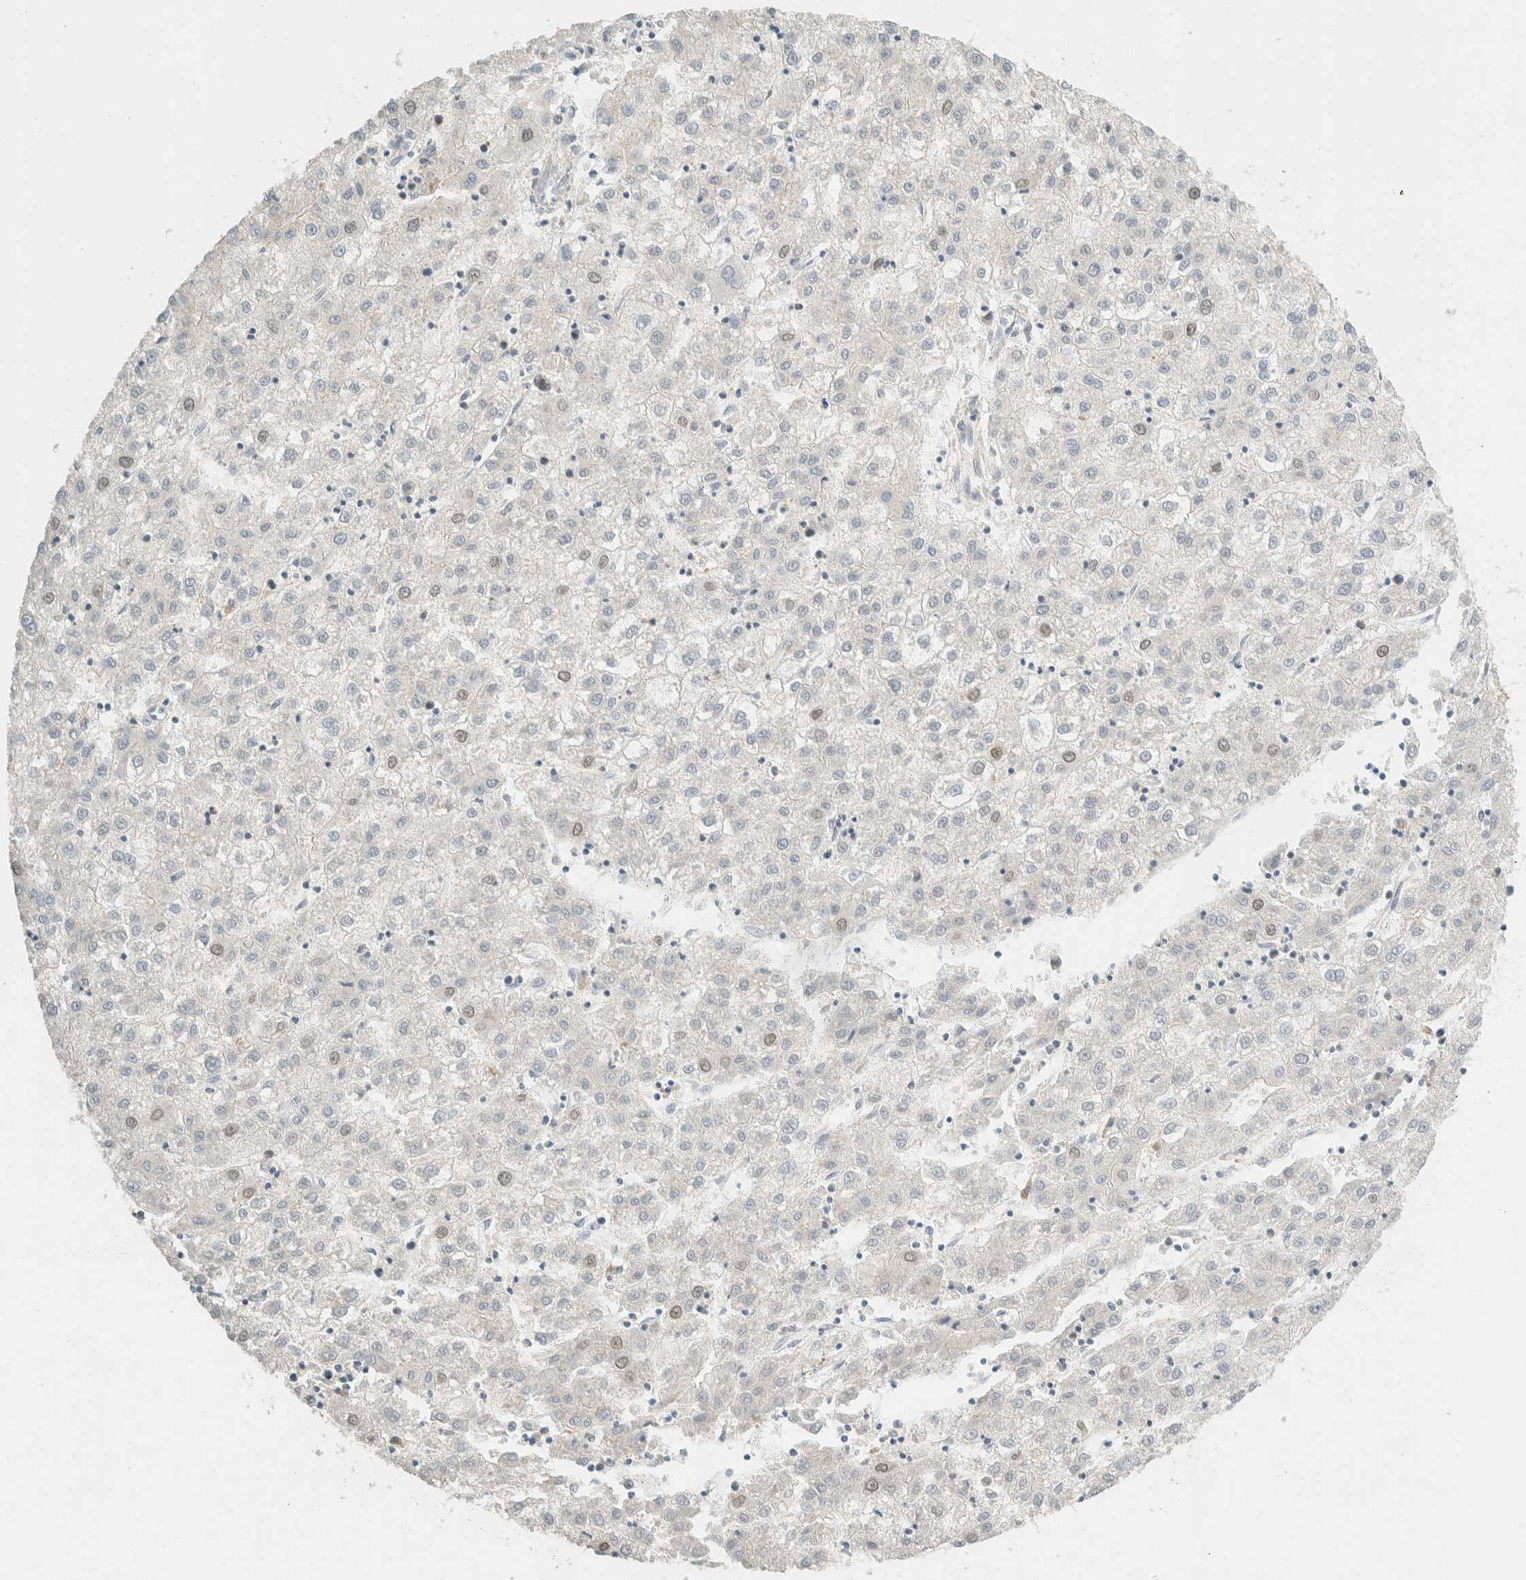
{"staining": {"intensity": "negative", "quantity": "none", "location": "none"}, "tissue": "liver cancer", "cell_type": "Tumor cells", "image_type": "cancer", "snomed": [{"axis": "morphology", "description": "Carcinoma, Hepatocellular, NOS"}, {"axis": "topography", "description": "Liver"}], "caption": "An image of liver cancer stained for a protein reveals no brown staining in tumor cells.", "gene": "ARFGEF1", "patient": {"sex": "male", "age": 72}}